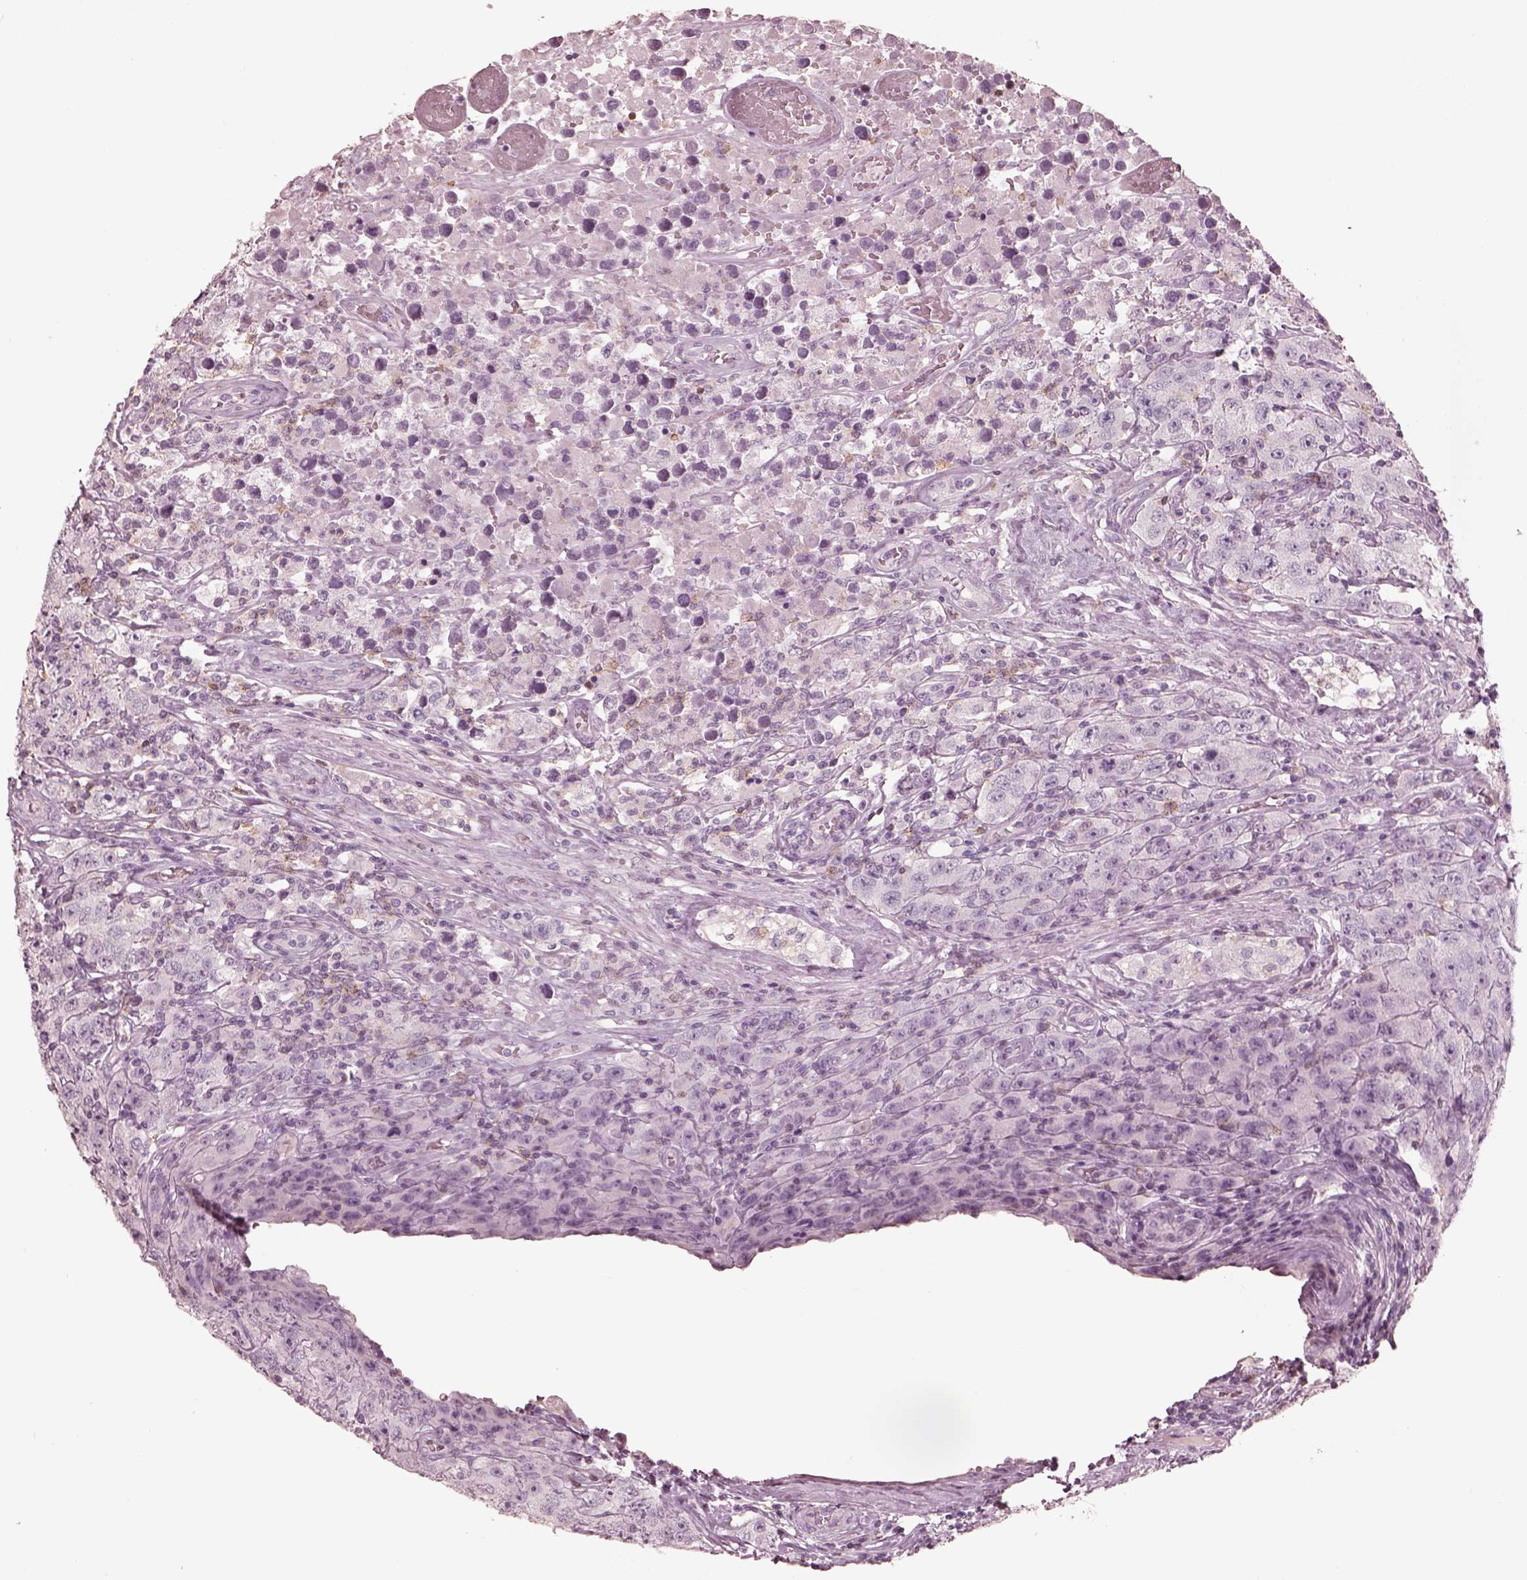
{"staining": {"intensity": "negative", "quantity": "none", "location": "none"}, "tissue": "testis cancer", "cell_type": "Tumor cells", "image_type": "cancer", "snomed": [{"axis": "morphology", "description": "Seminoma, NOS"}, {"axis": "topography", "description": "Testis"}], "caption": "Tumor cells are negative for protein expression in human testis cancer.", "gene": "PDCD1", "patient": {"sex": "male", "age": 52}}